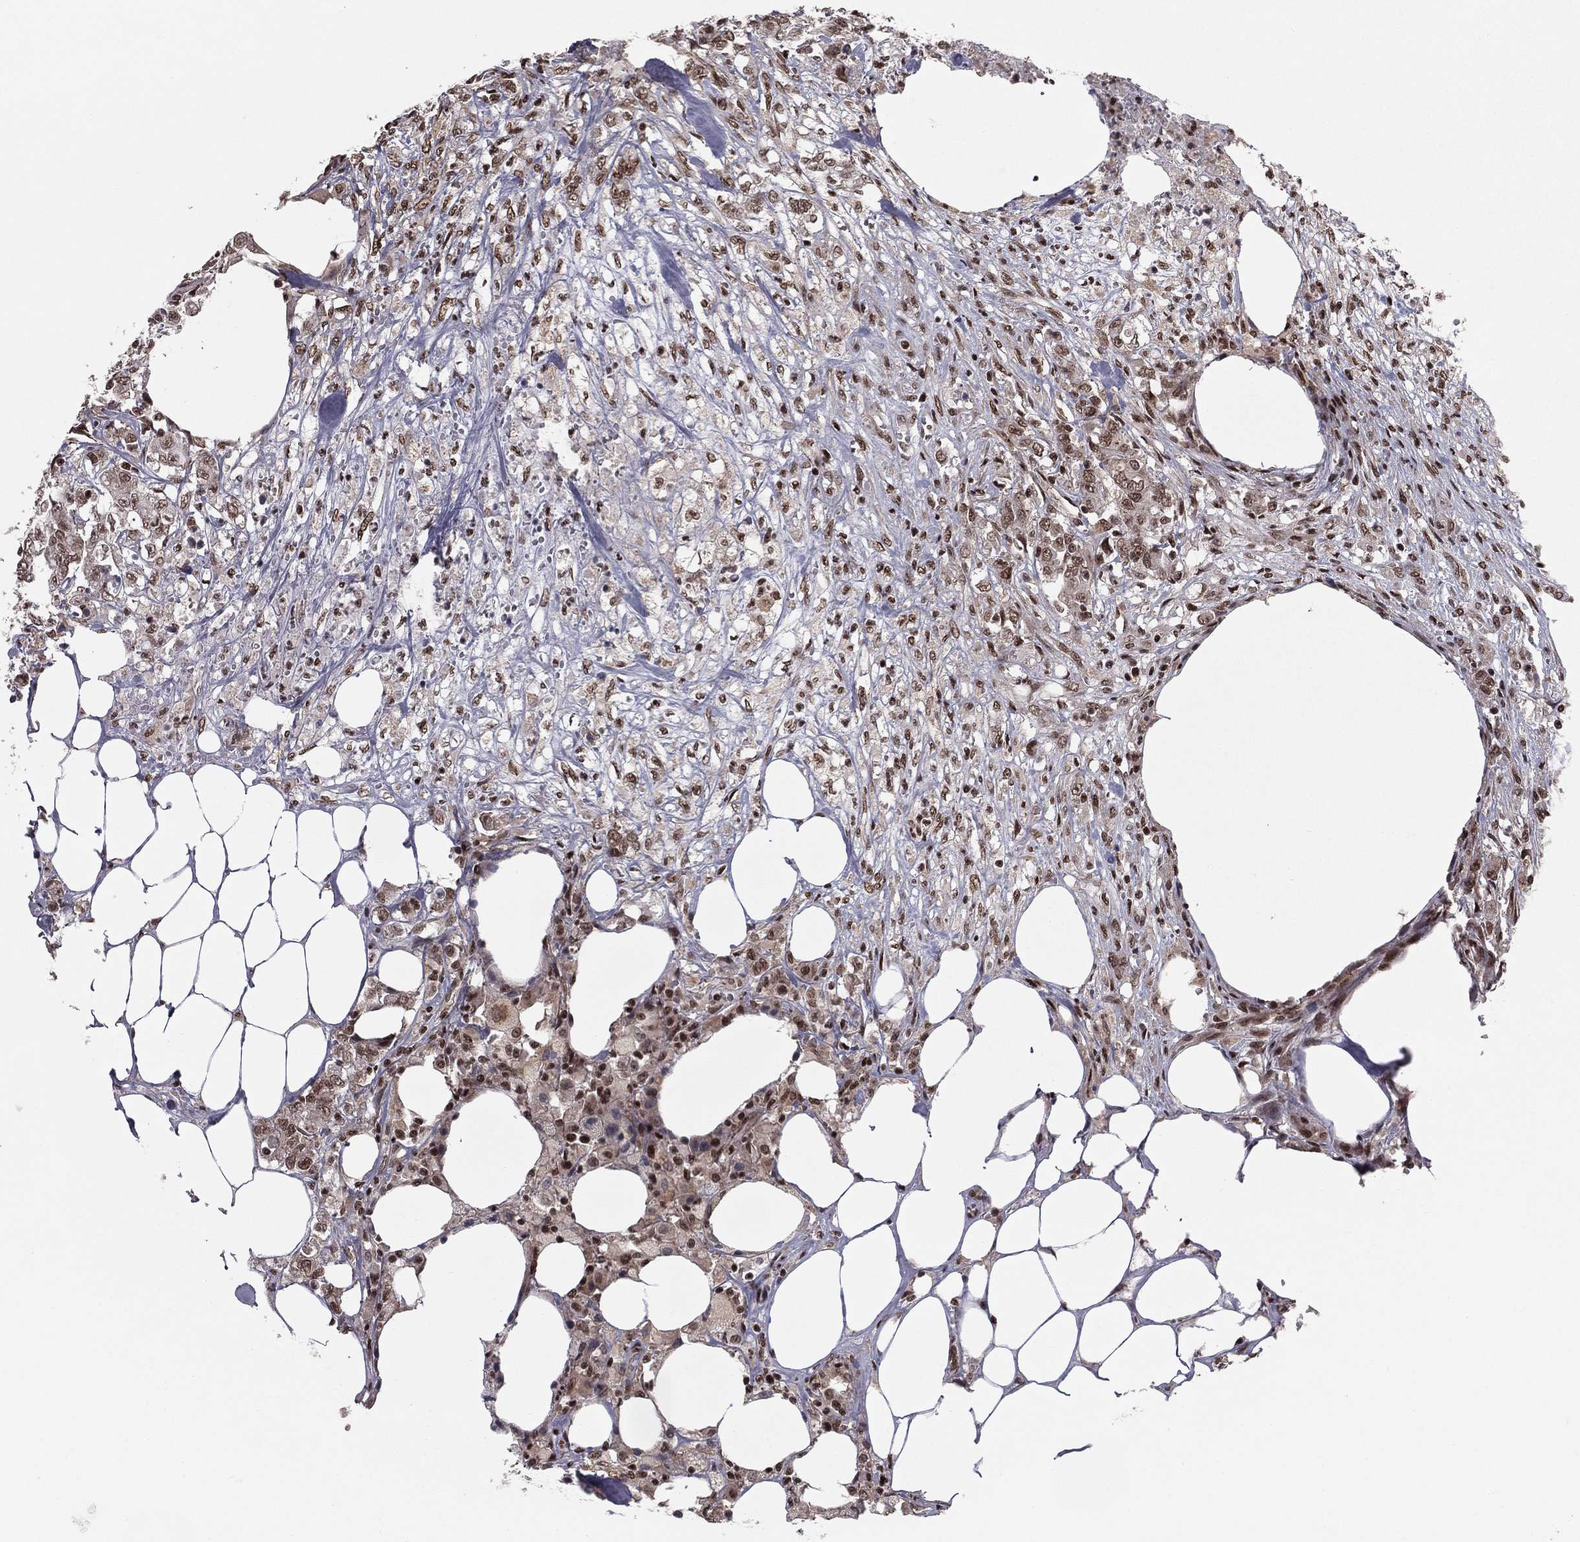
{"staining": {"intensity": "moderate", "quantity": ">75%", "location": "nuclear"}, "tissue": "colorectal cancer", "cell_type": "Tumor cells", "image_type": "cancer", "snomed": [{"axis": "morphology", "description": "Adenocarcinoma, NOS"}, {"axis": "topography", "description": "Colon"}], "caption": "A high-resolution image shows immunohistochemistry (IHC) staining of colorectal adenocarcinoma, which exhibits moderate nuclear positivity in about >75% of tumor cells.", "gene": "NFYB", "patient": {"sex": "female", "age": 48}}